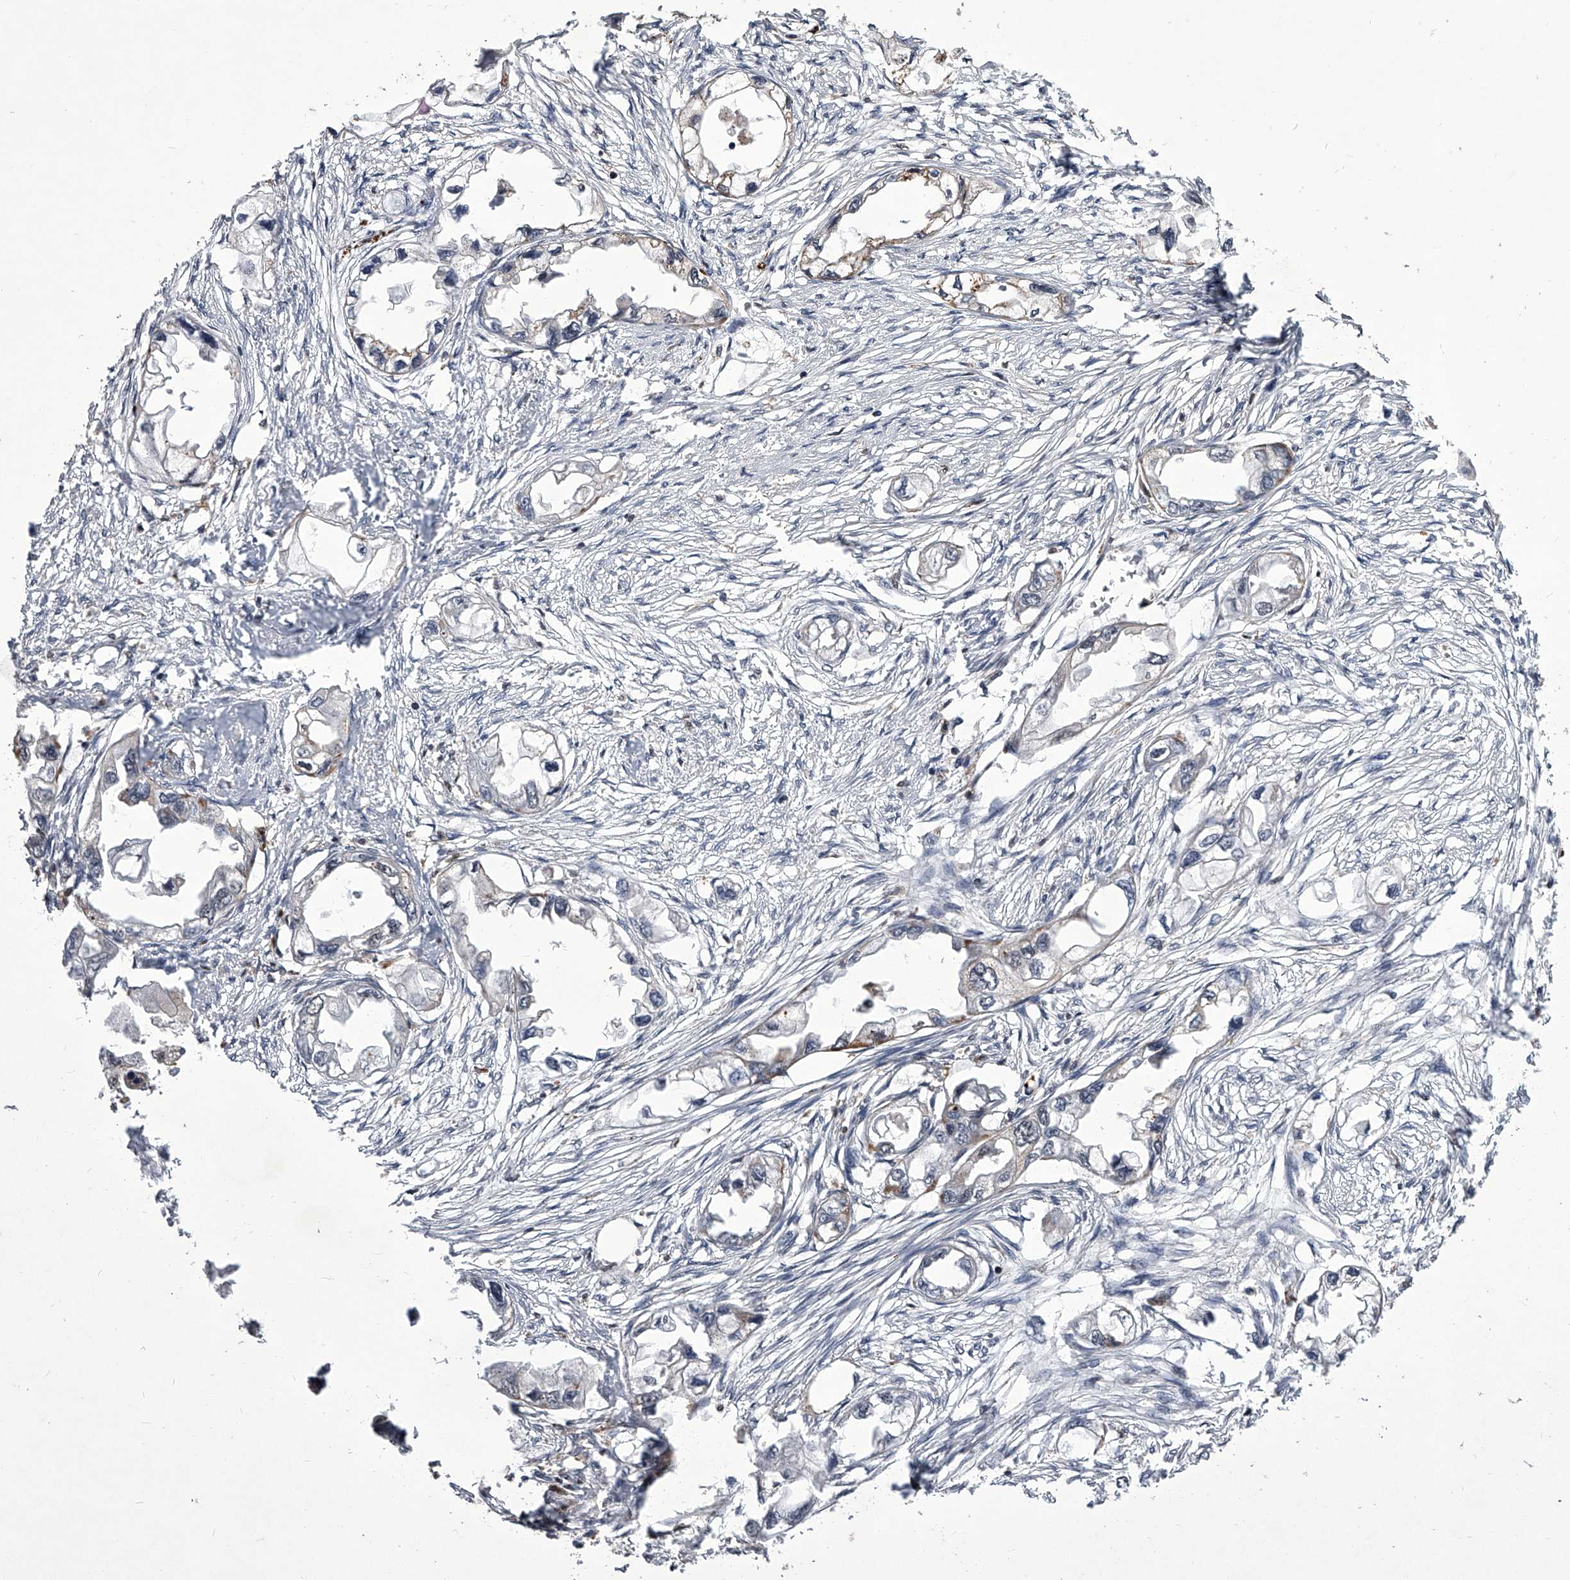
{"staining": {"intensity": "weak", "quantity": "<25%", "location": "cytoplasmic/membranous"}, "tissue": "endometrial cancer", "cell_type": "Tumor cells", "image_type": "cancer", "snomed": [{"axis": "morphology", "description": "Adenocarcinoma, NOS"}, {"axis": "morphology", "description": "Adenocarcinoma, metastatic, NOS"}, {"axis": "topography", "description": "Adipose tissue"}, {"axis": "topography", "description": "Endometrium"}], "caption": "Immunohistochemistry histopathology image of human endometrial cancer (metastatic adenocarcinoma) stained for a protein (brown), which shows no positivity in tumor cells.", "gene": "CMTR1", "patient": {"sex": "female", "age": 67}}